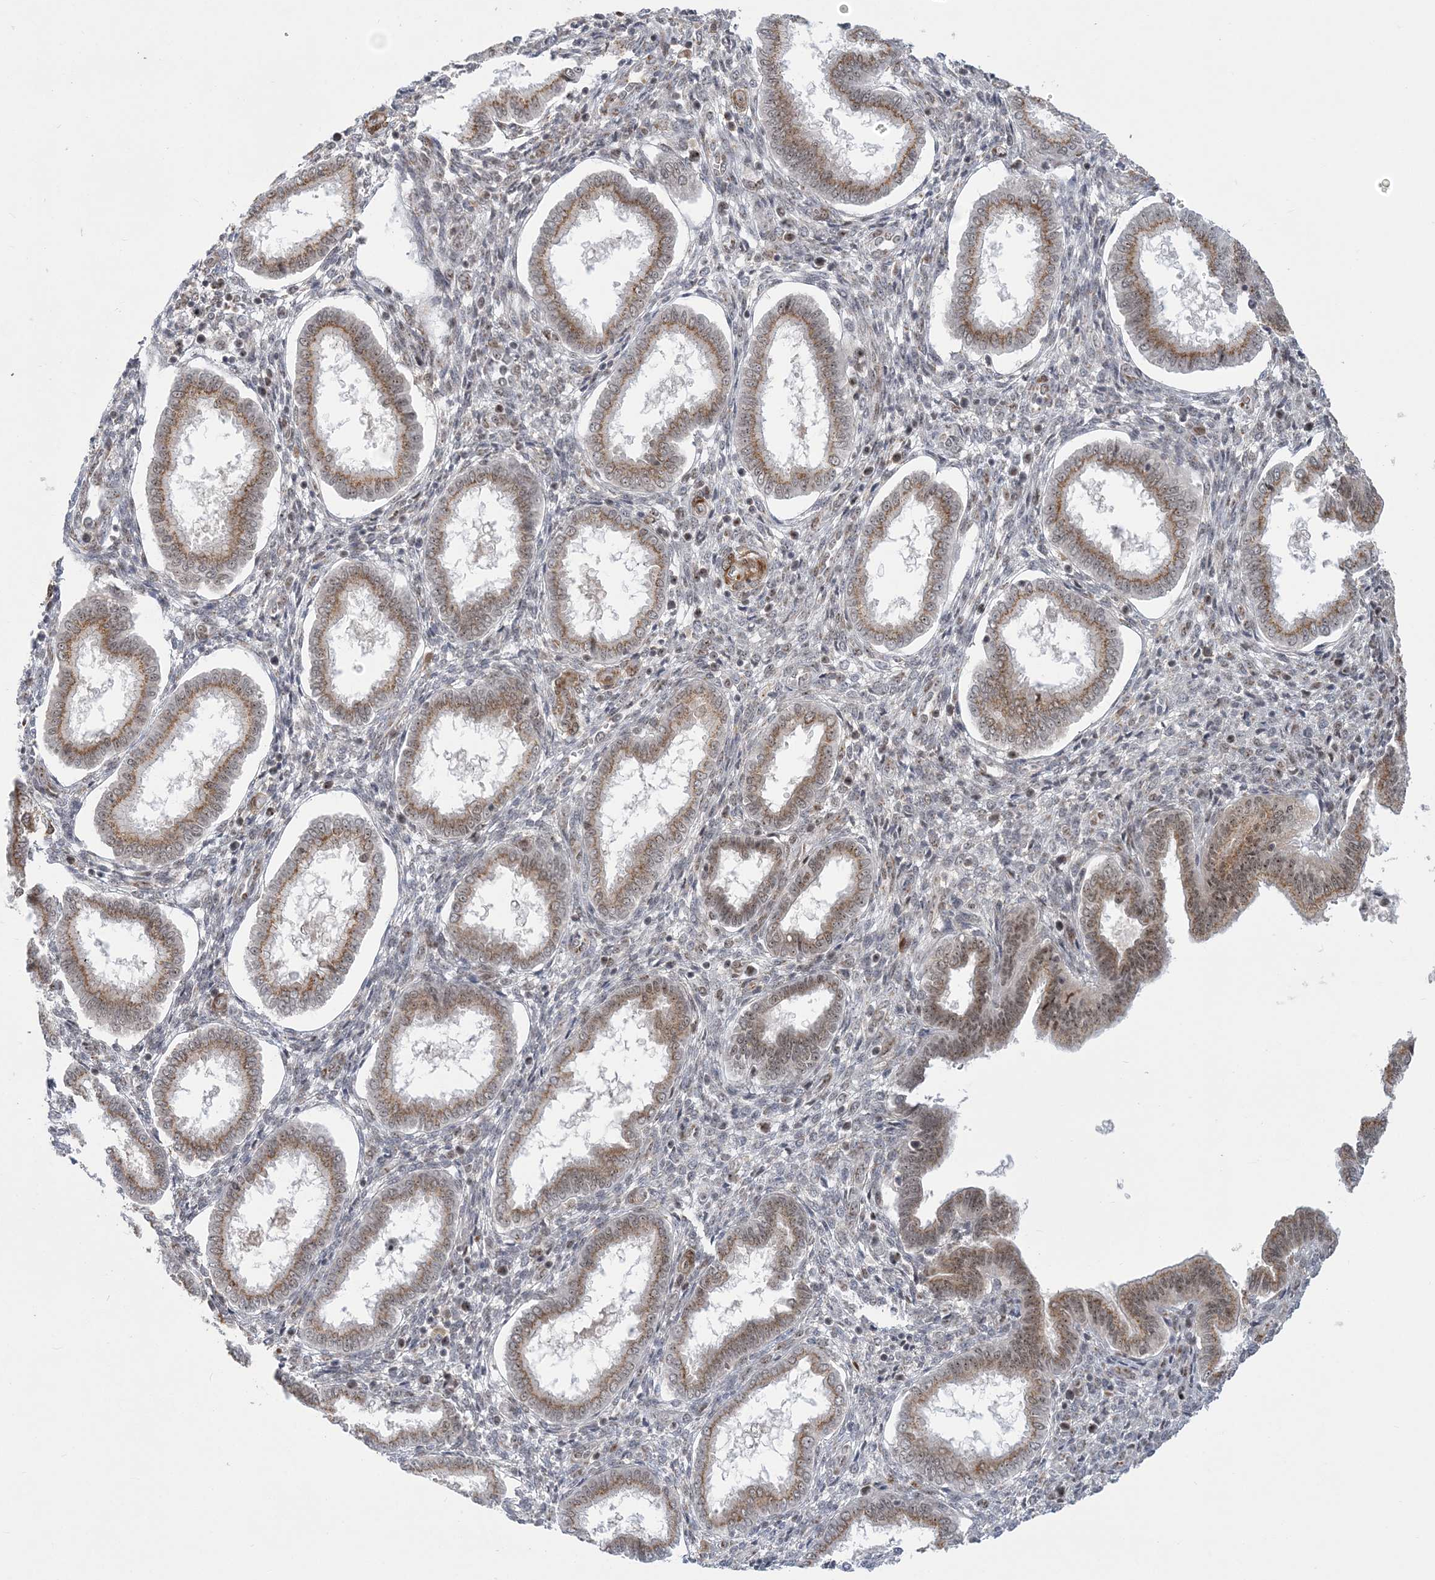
{"staining": {"intensity": "moderate", "quantity": "<25%", "location": "nuclear"}, "tissue": "endometrium", "cell_type": "Cells in endometrial stroma", "image_type": "normal", "snomed": [{"axis": "morphology", "description": "Normal tissue, NOS"}, {"axis": "topography", "description": "Endometrium"}], "caption": "Human endometrium stained for a protein (brown) displays moderate nuclear positive staining in approximately <25% of cells in endometrial stroma.", "gene": "PLRG1", "patient": {"sex": "female", "age": 24}}